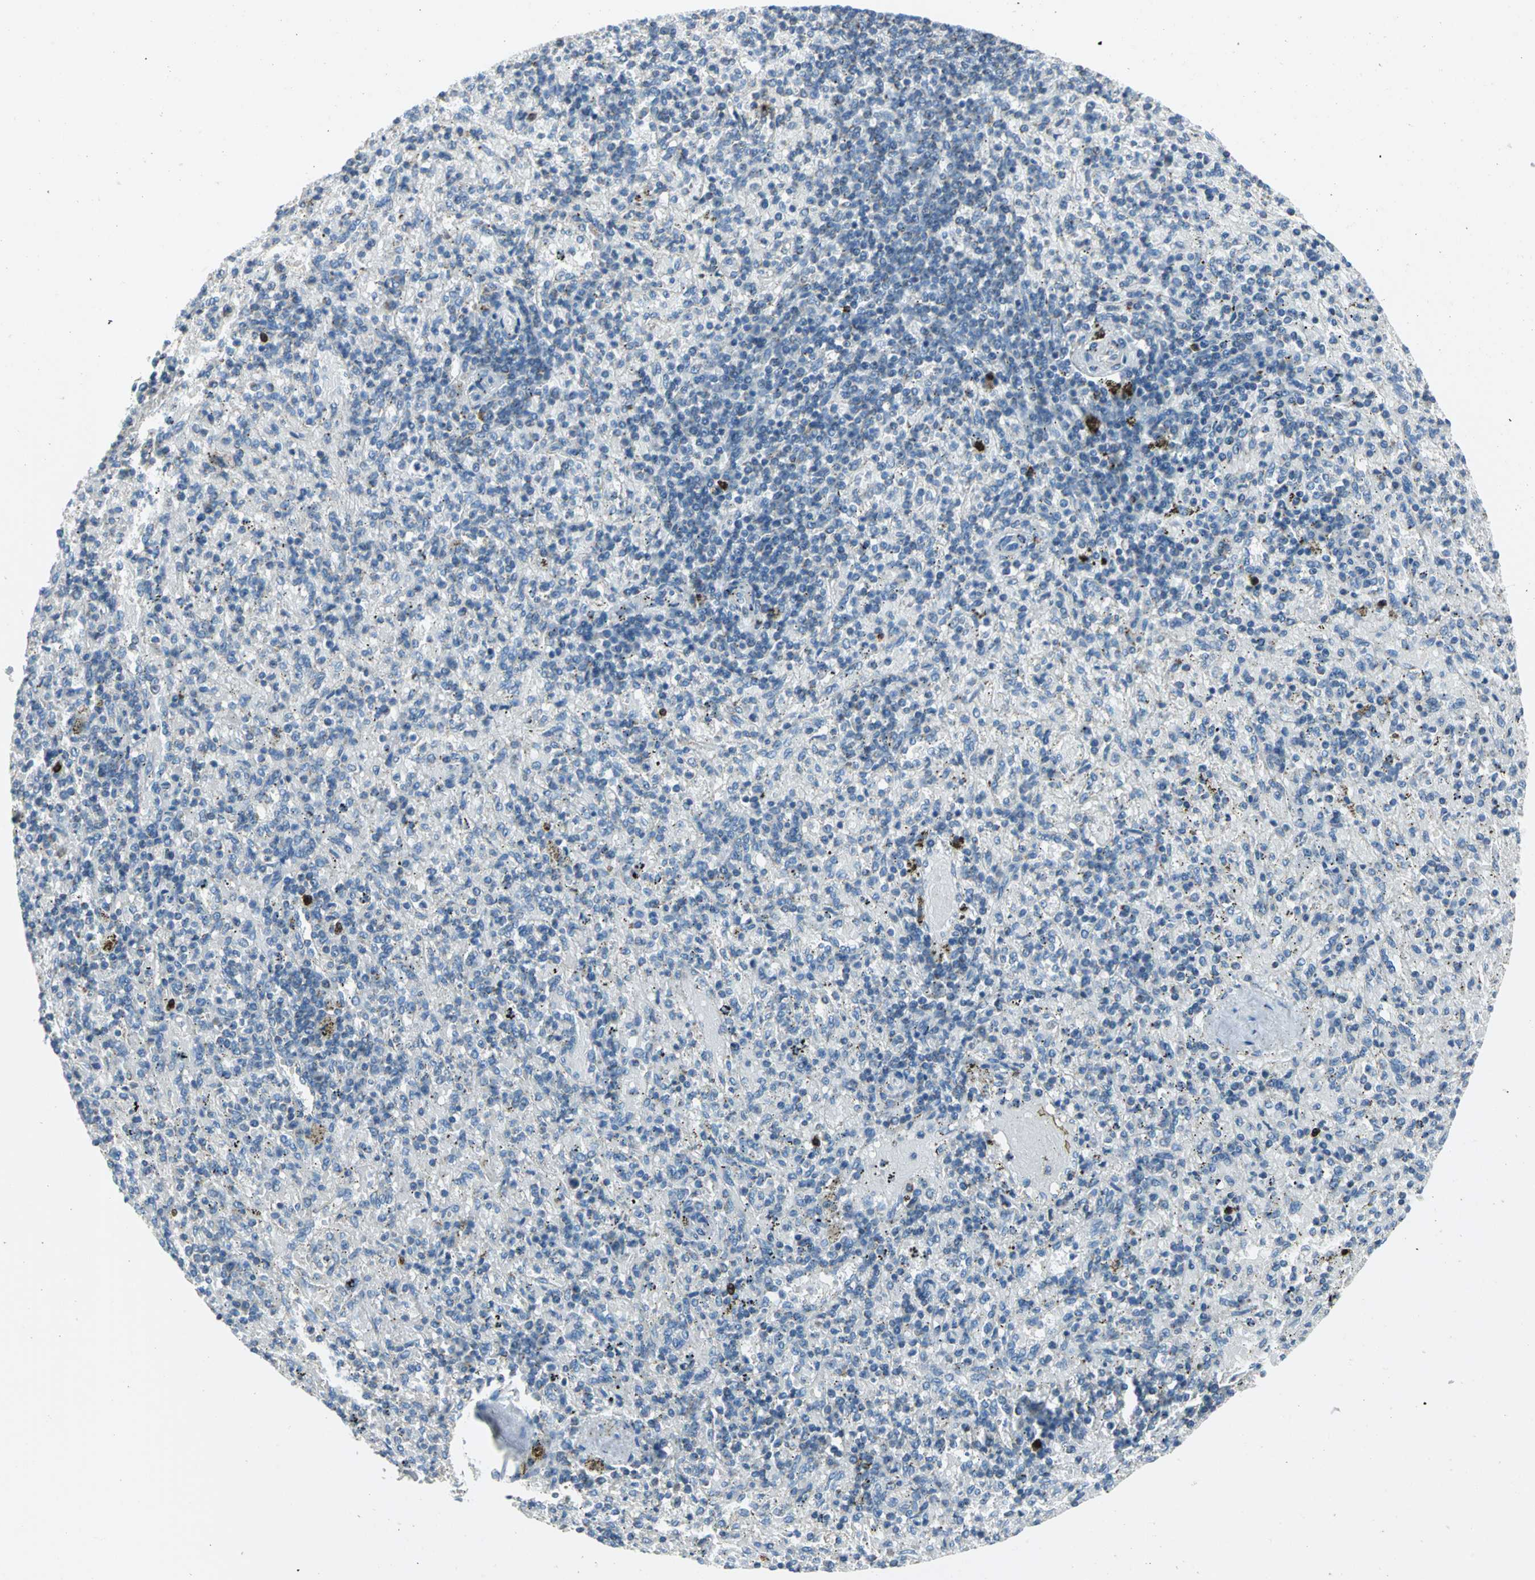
{"staining": {"intensity": "strong", "quantity": "<25%", "location": "cytoplasmic/membranous"}, "tissue": "spleen", "cell_type": "Cells in red pulp", "image_type": "normal", "snomed": [{"axis": "morphology", "description": "Normal tissue, NOS"}, {"axis": "topography", "description": "Spleen"}], "caption": "A high-resolution photomicrograph shows immunohistochemistry (IHC) staining of benign spleen, which demonstrates strong cytoplasmic/membranous positivity in about <25% of cells in red pulp. Nuclei are stained in blue.", "gene": "ALOX15", "patient": {"sex": "female", "age": 43}}